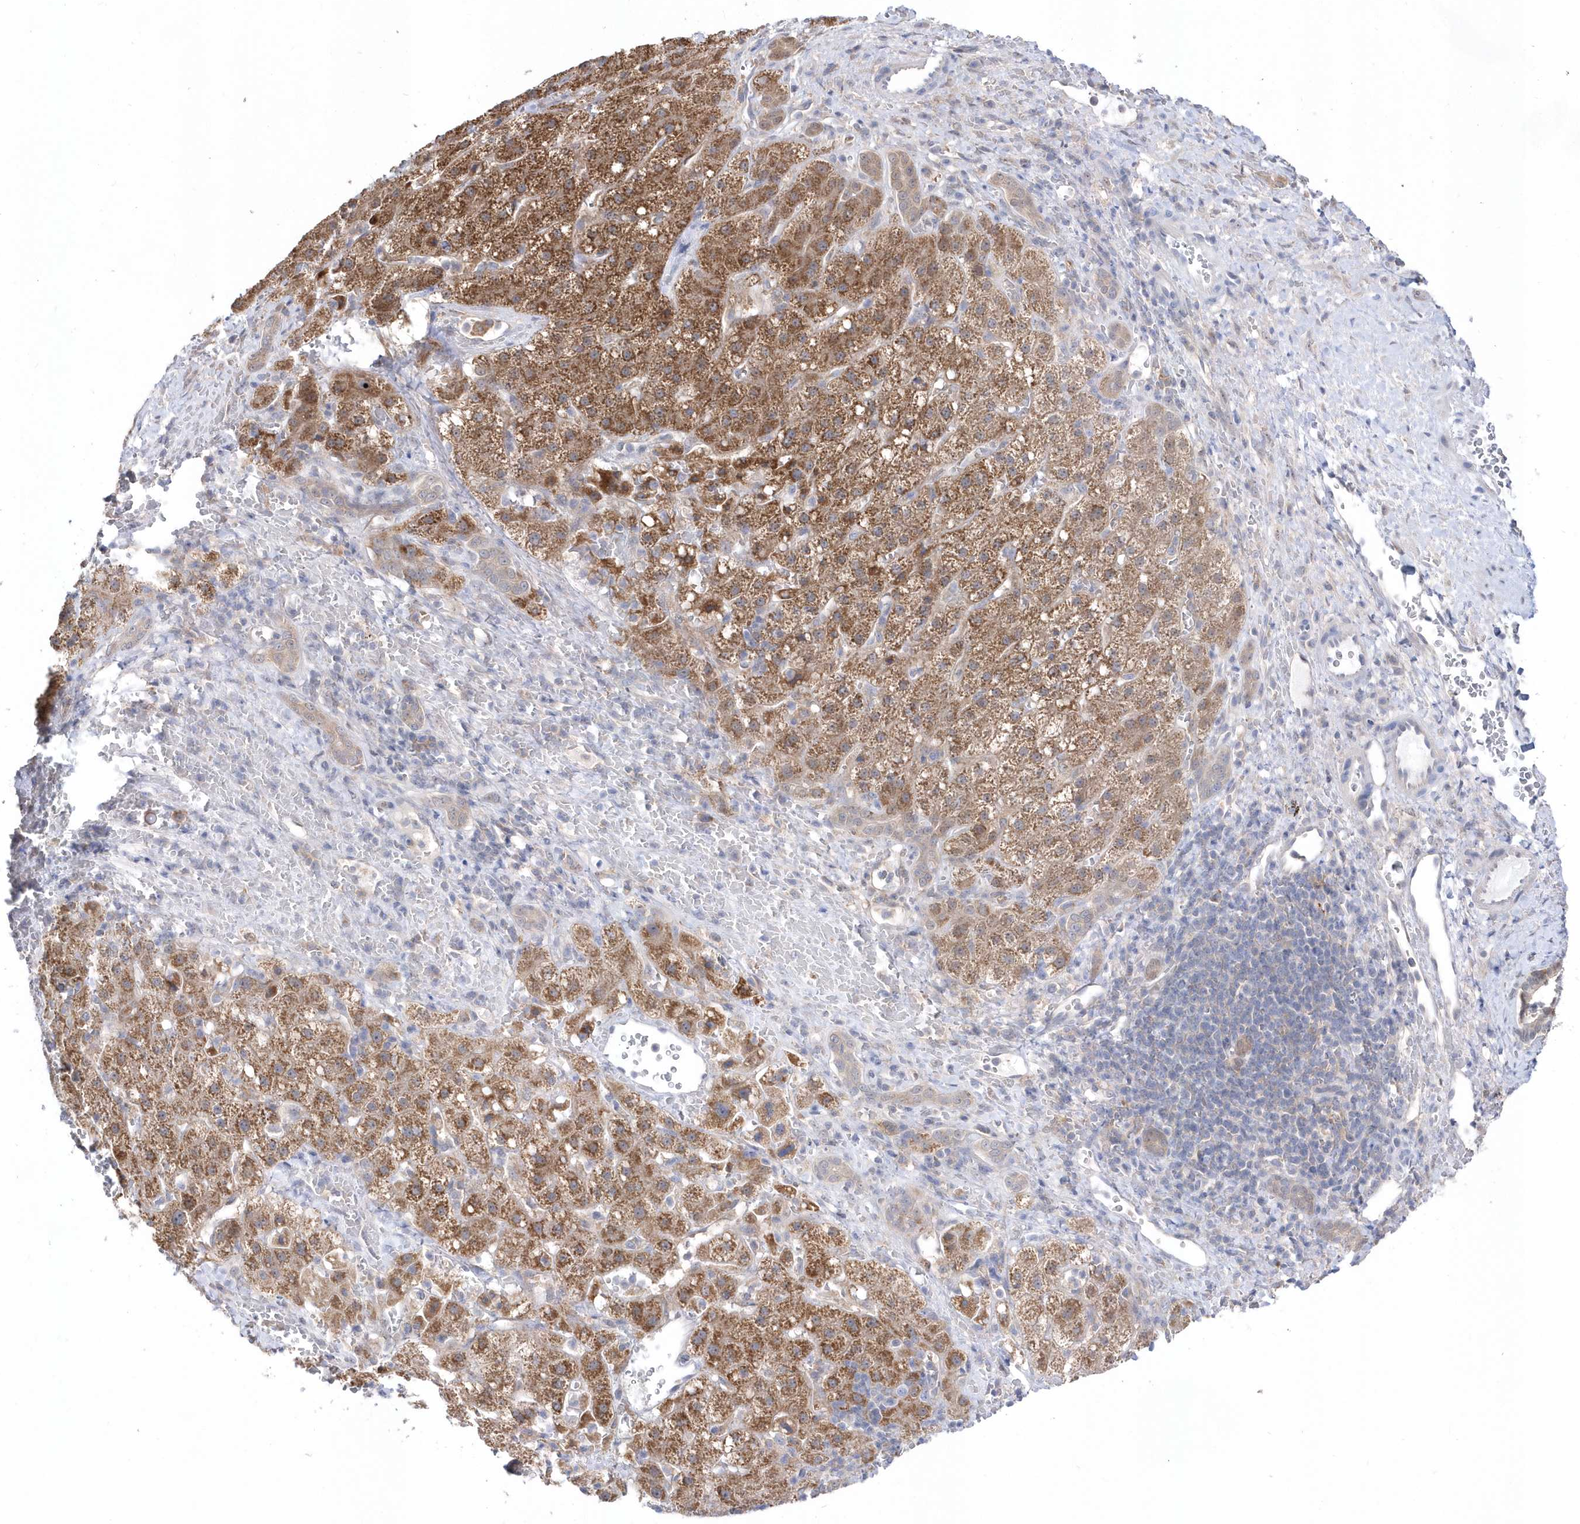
{"staining": {"intensity": "moderate", "quantity": ">75%", "location": "cytoplasmic/membranous"}, "tissue": "liver cancer", "cell_type": "Tumor cells", "image_type": "cancer", "snomed": [{"axis": "morphology", "description": "Carcinoma, Hepatocellular, NOS"}, {"axis": "topography", "description": "Liver"}], "caption": "The image demonstrates staining of liver hepatocellular carcinoma, revealing moderate cytoplasmic/membranous protein expression (brown color) within tumor cells. Nuclei are stained in blue.", "gene": "BDH2", "patient": {"sex": "male", "age": 57}}